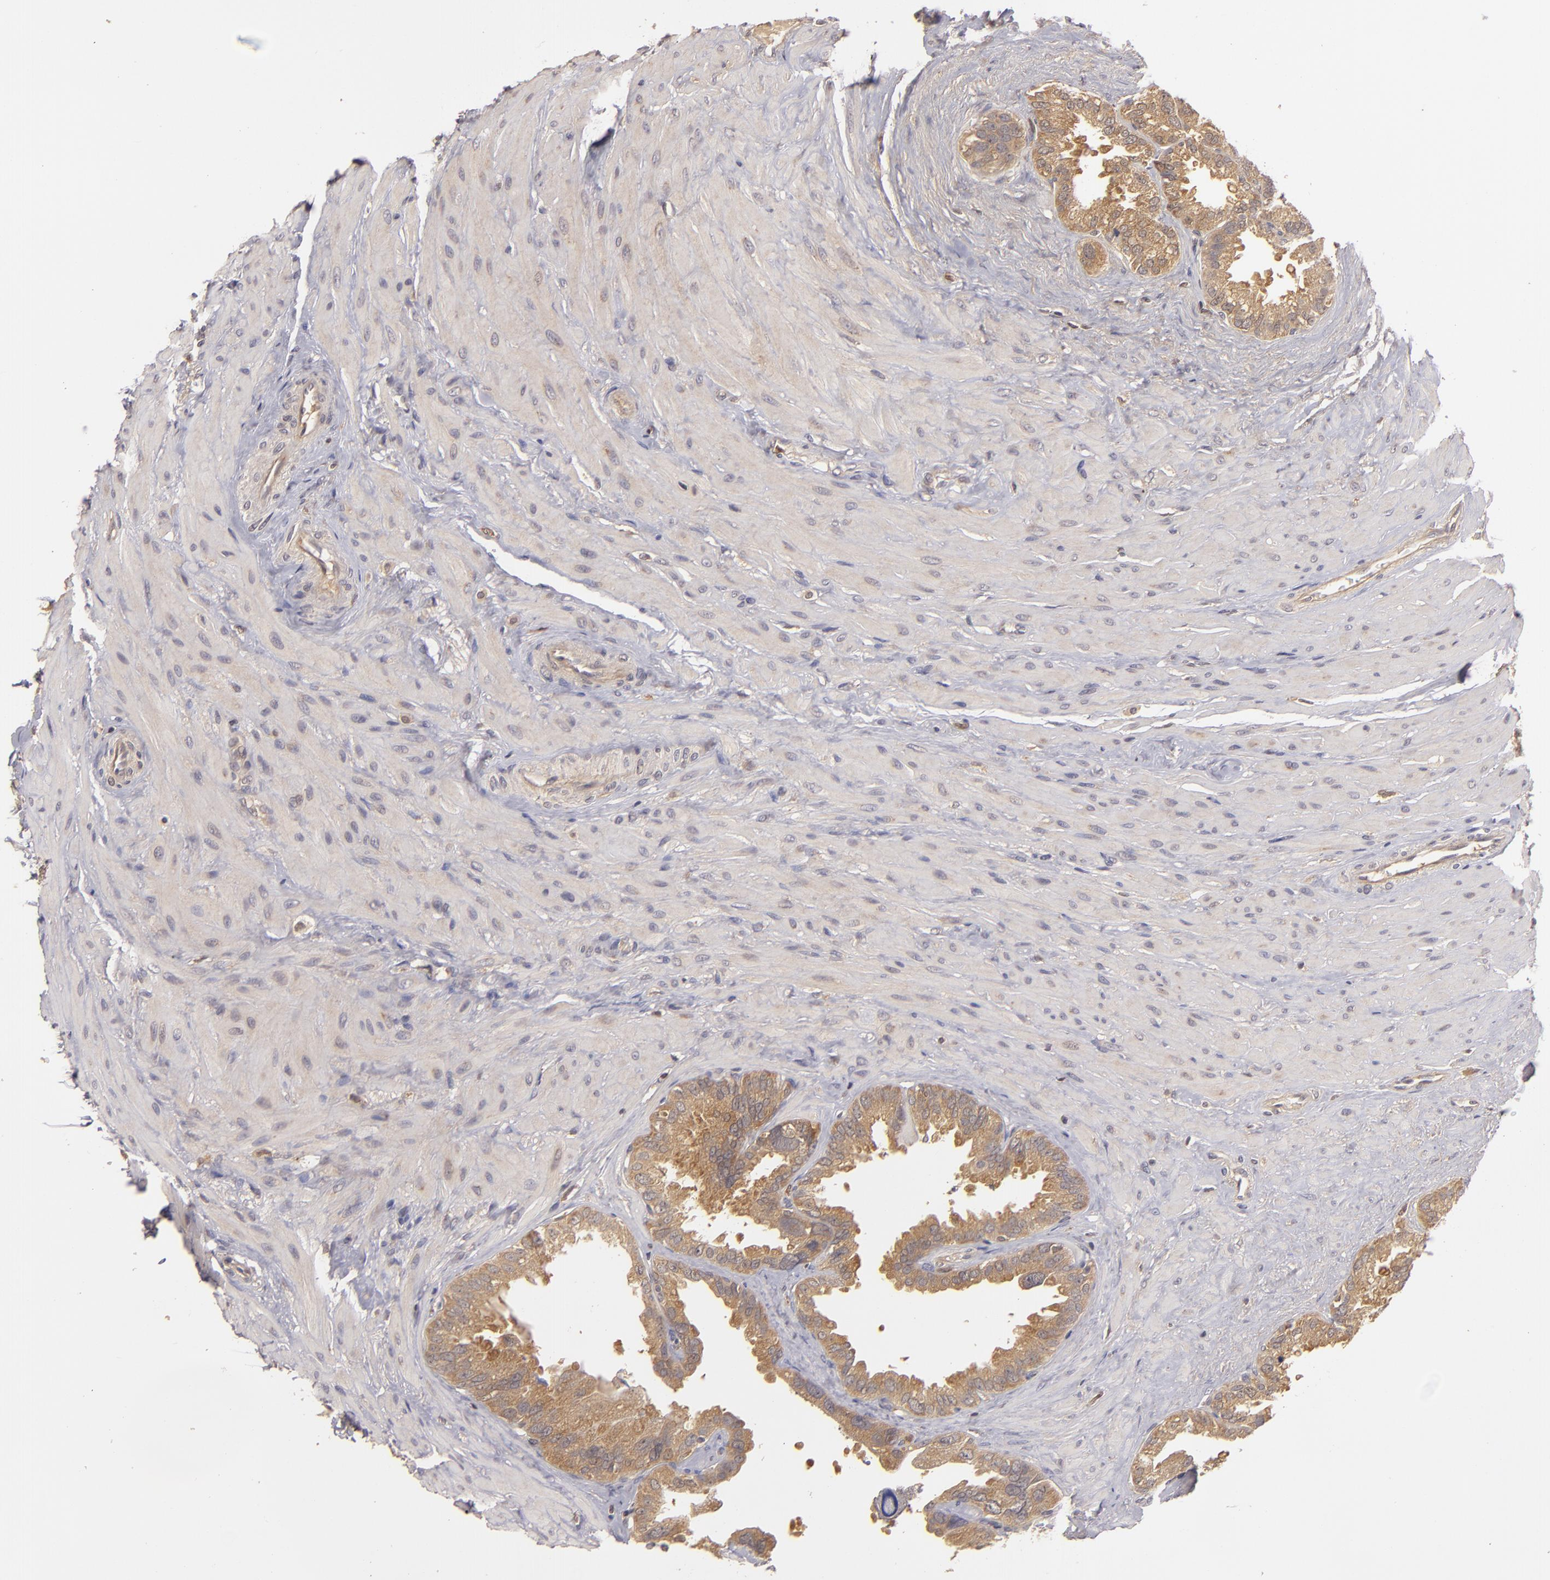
{"staining": {"intensity": "strong", "quantity": ">75%", "location": "cytoplasmic/membranous"}, "tissue": "seminal vesicle", "cell_type": "Glandular cells", "image_type": "normal", "snomed": [{"axis": "morphology", "description": "Normal tissue, NOS"}, {"axis": "topography", "description": "Prostate"}, {"axis": "topography", "description": "Seminal veicle"}], "caption": "This micrograph demonstrates IHC staining of normal seminal vesicle, with high strong cytoplasmic/membranous staining in about >75% of glandular cells.", "gene": "PRKCD", "patient": {"sex": "male", "age": 63}}